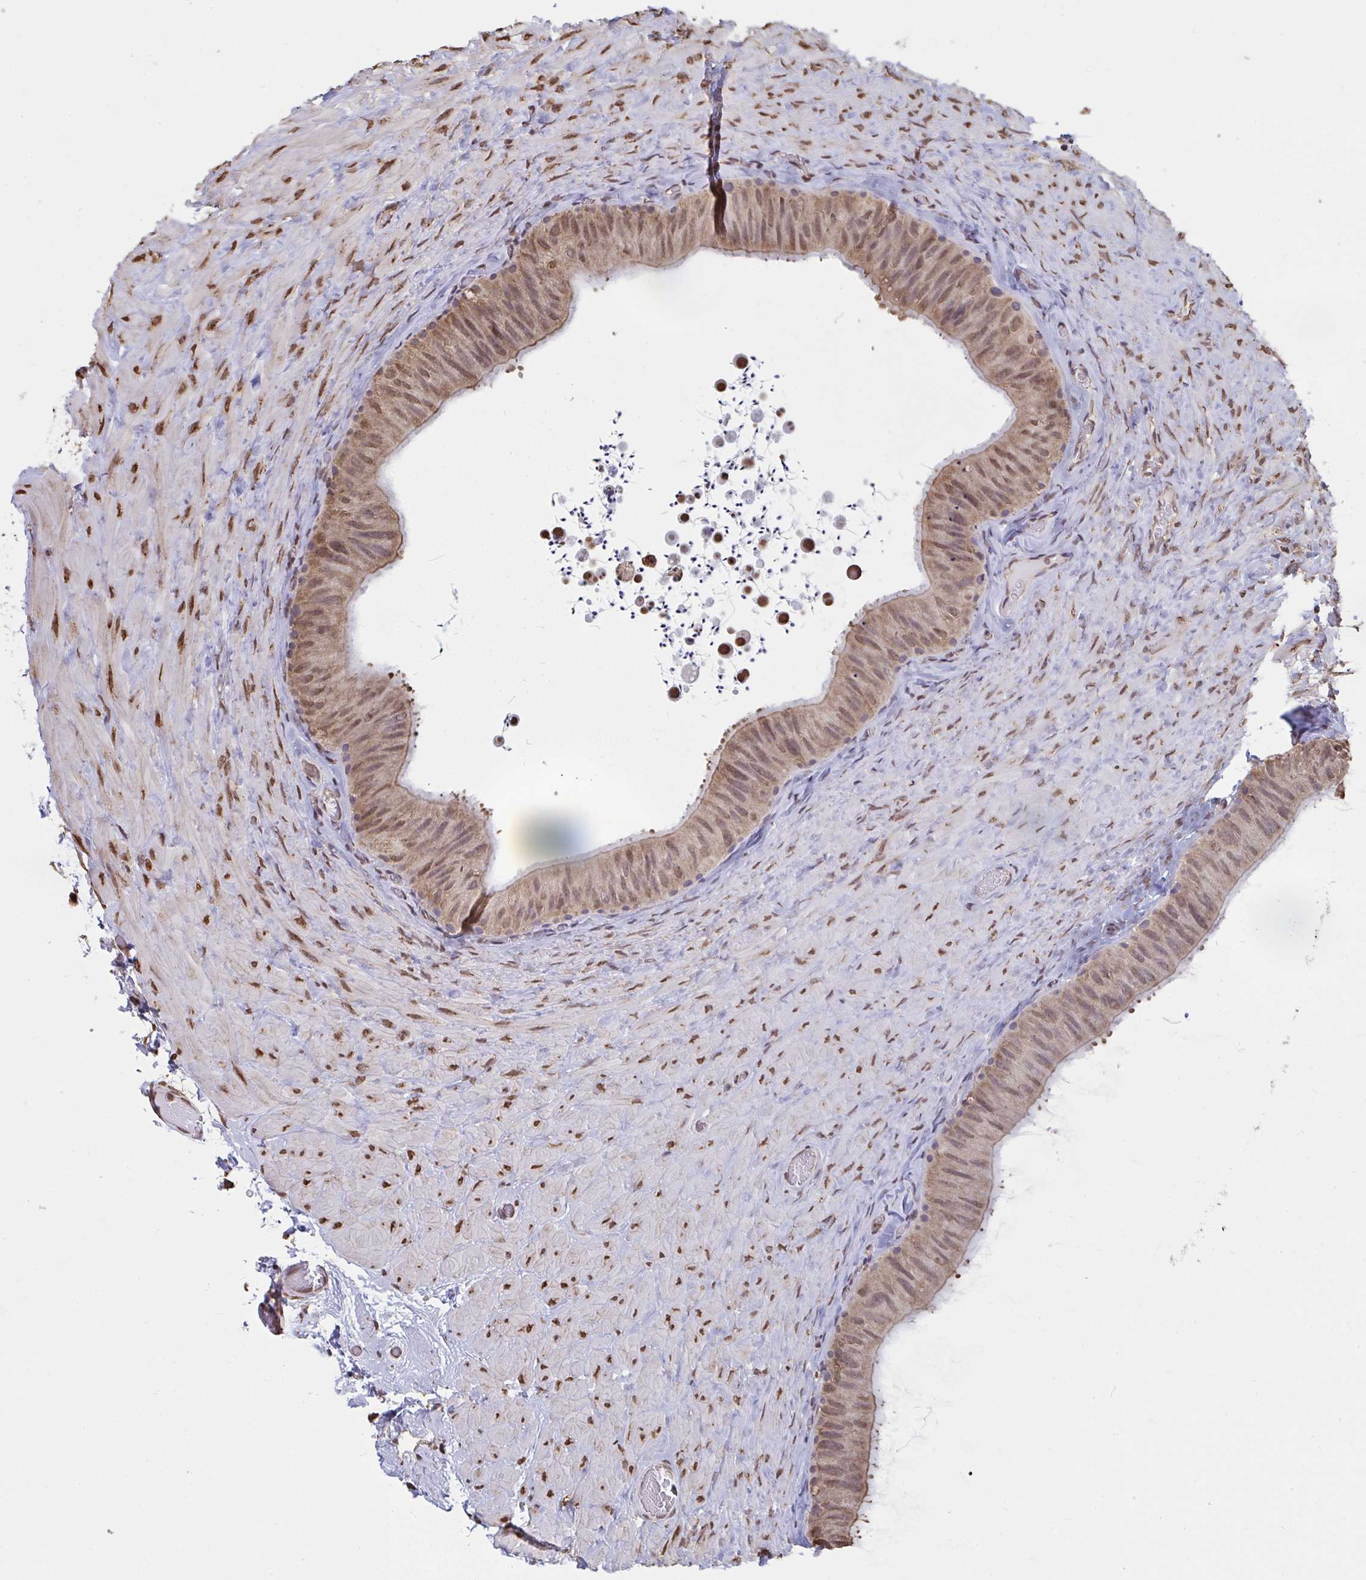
{"staining": {"intensity": "moderate", "quantity": ">75%", "location": "cytoplasmic/membranous,nuclear"}, "tissue": "epididymis", "cell_type": "Glandular cells", "image_type": "normal", "snomed": [{"axis": "morphology", "description": "Normal tissue, NOS"}, {"axis": "topography", "description": "Epididymis, spermatic cord, NOS"}, {"axis": "topography", "description": "Epididymis"}], "caption": "The image exhibits staining of normal epididymis, revealing moderate cytoplasmic/membranous,nuclear protein staining (brown color) within glandular cells.", "gene": "SYNCRIP", "patient": {"sex": "male", "age": 31}}